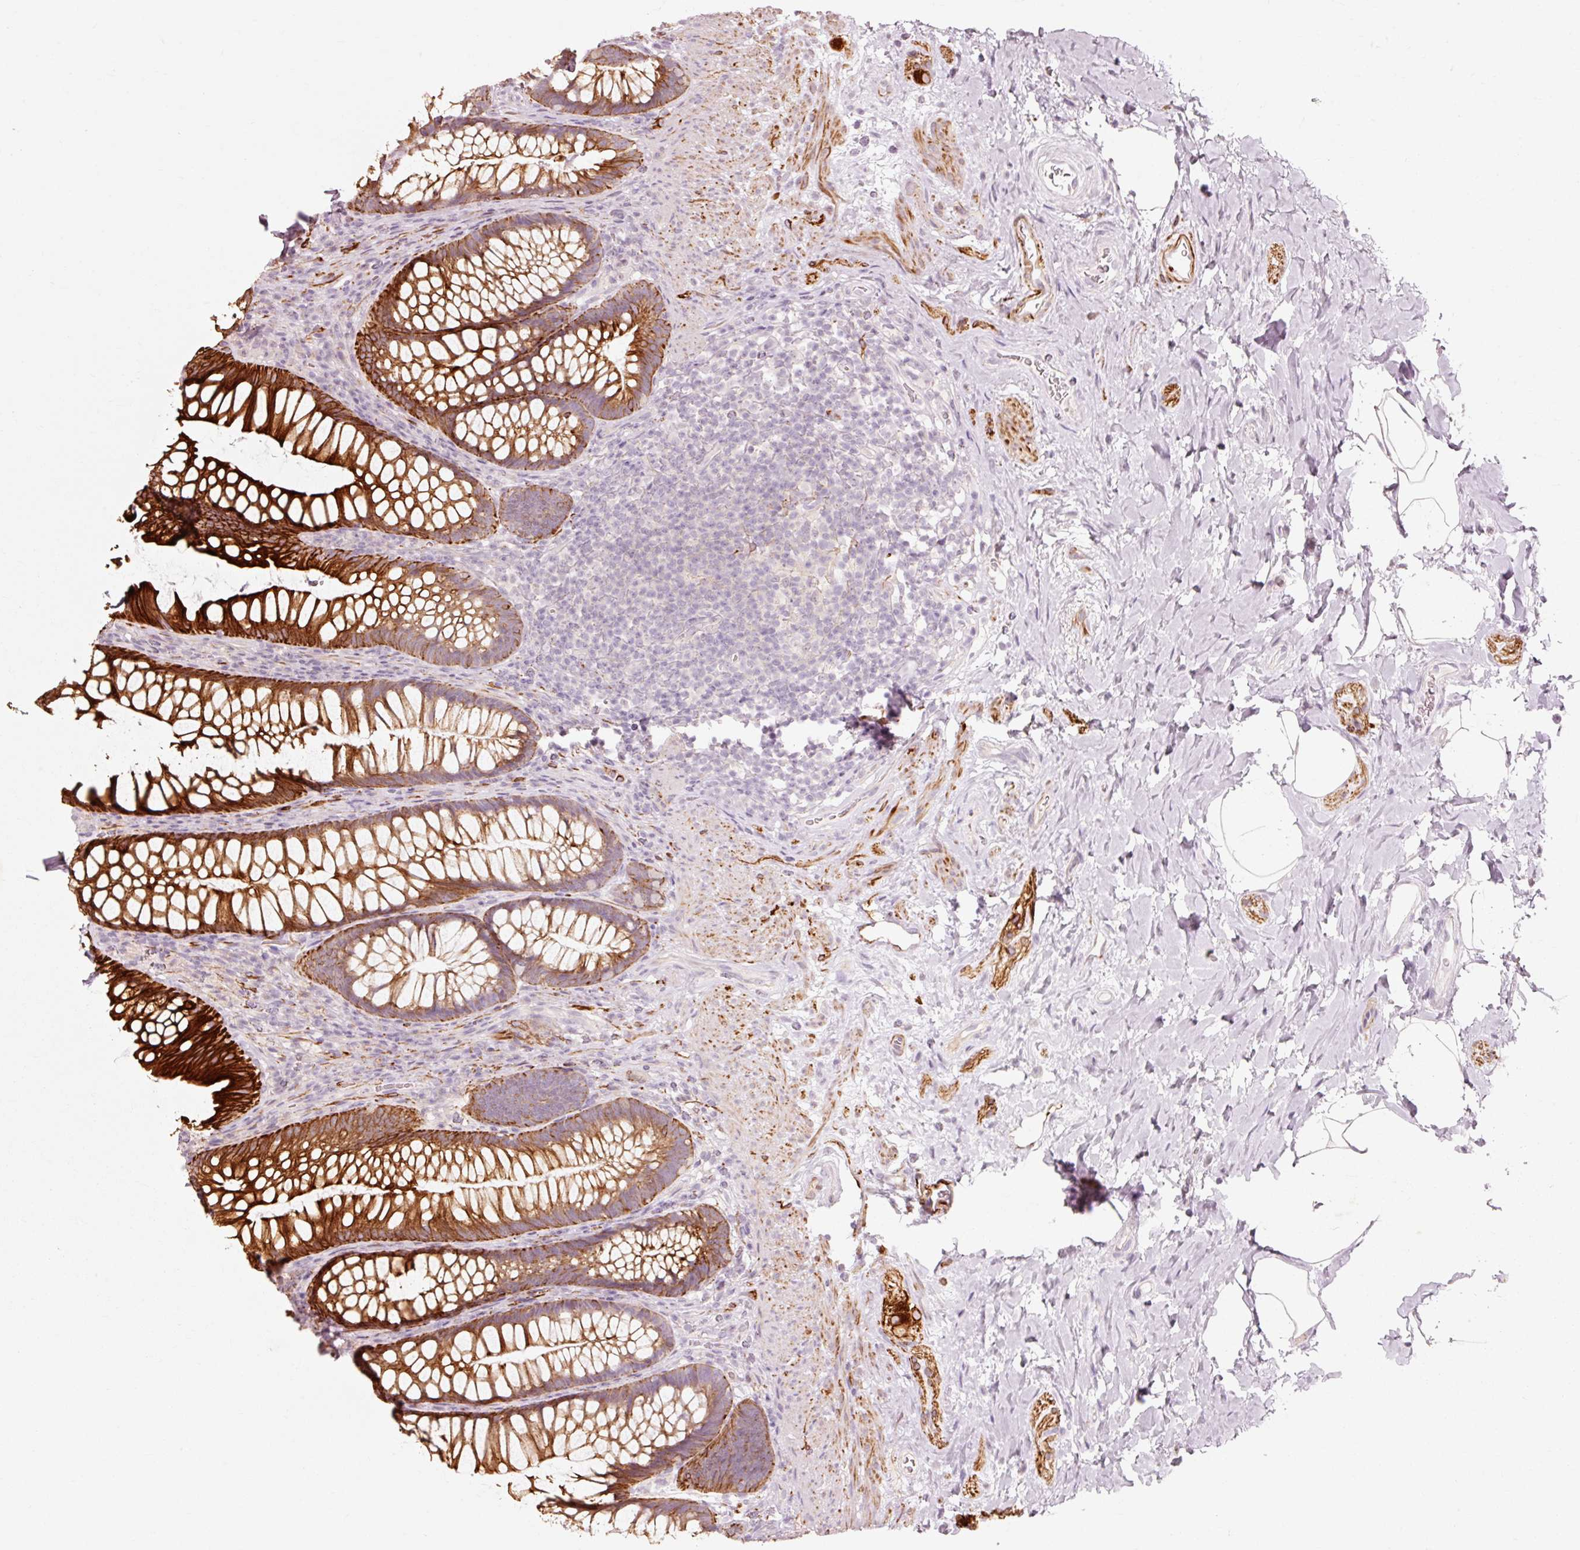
{"staining": {"intensity": "strong", "quantity": ">75%", "location": "cytoplasmic/membranous"}, "tissue": "rectum", "cell_type": "Glandular cells", "image_type": "normal", "snomed": [{"axis": "morphology", "description": "Normal tissue, NOS"}, {"axis": "topography", "description": "Rectum"}], "caption": "A high-resolution histopathology image shows IHC staining of normal rectum, which exhibits strong cytoplasmic/membranous staining in about >75% of glandular cells.", "gene": "TRIM73", "patient": {"sex": "male", "age": 53}}